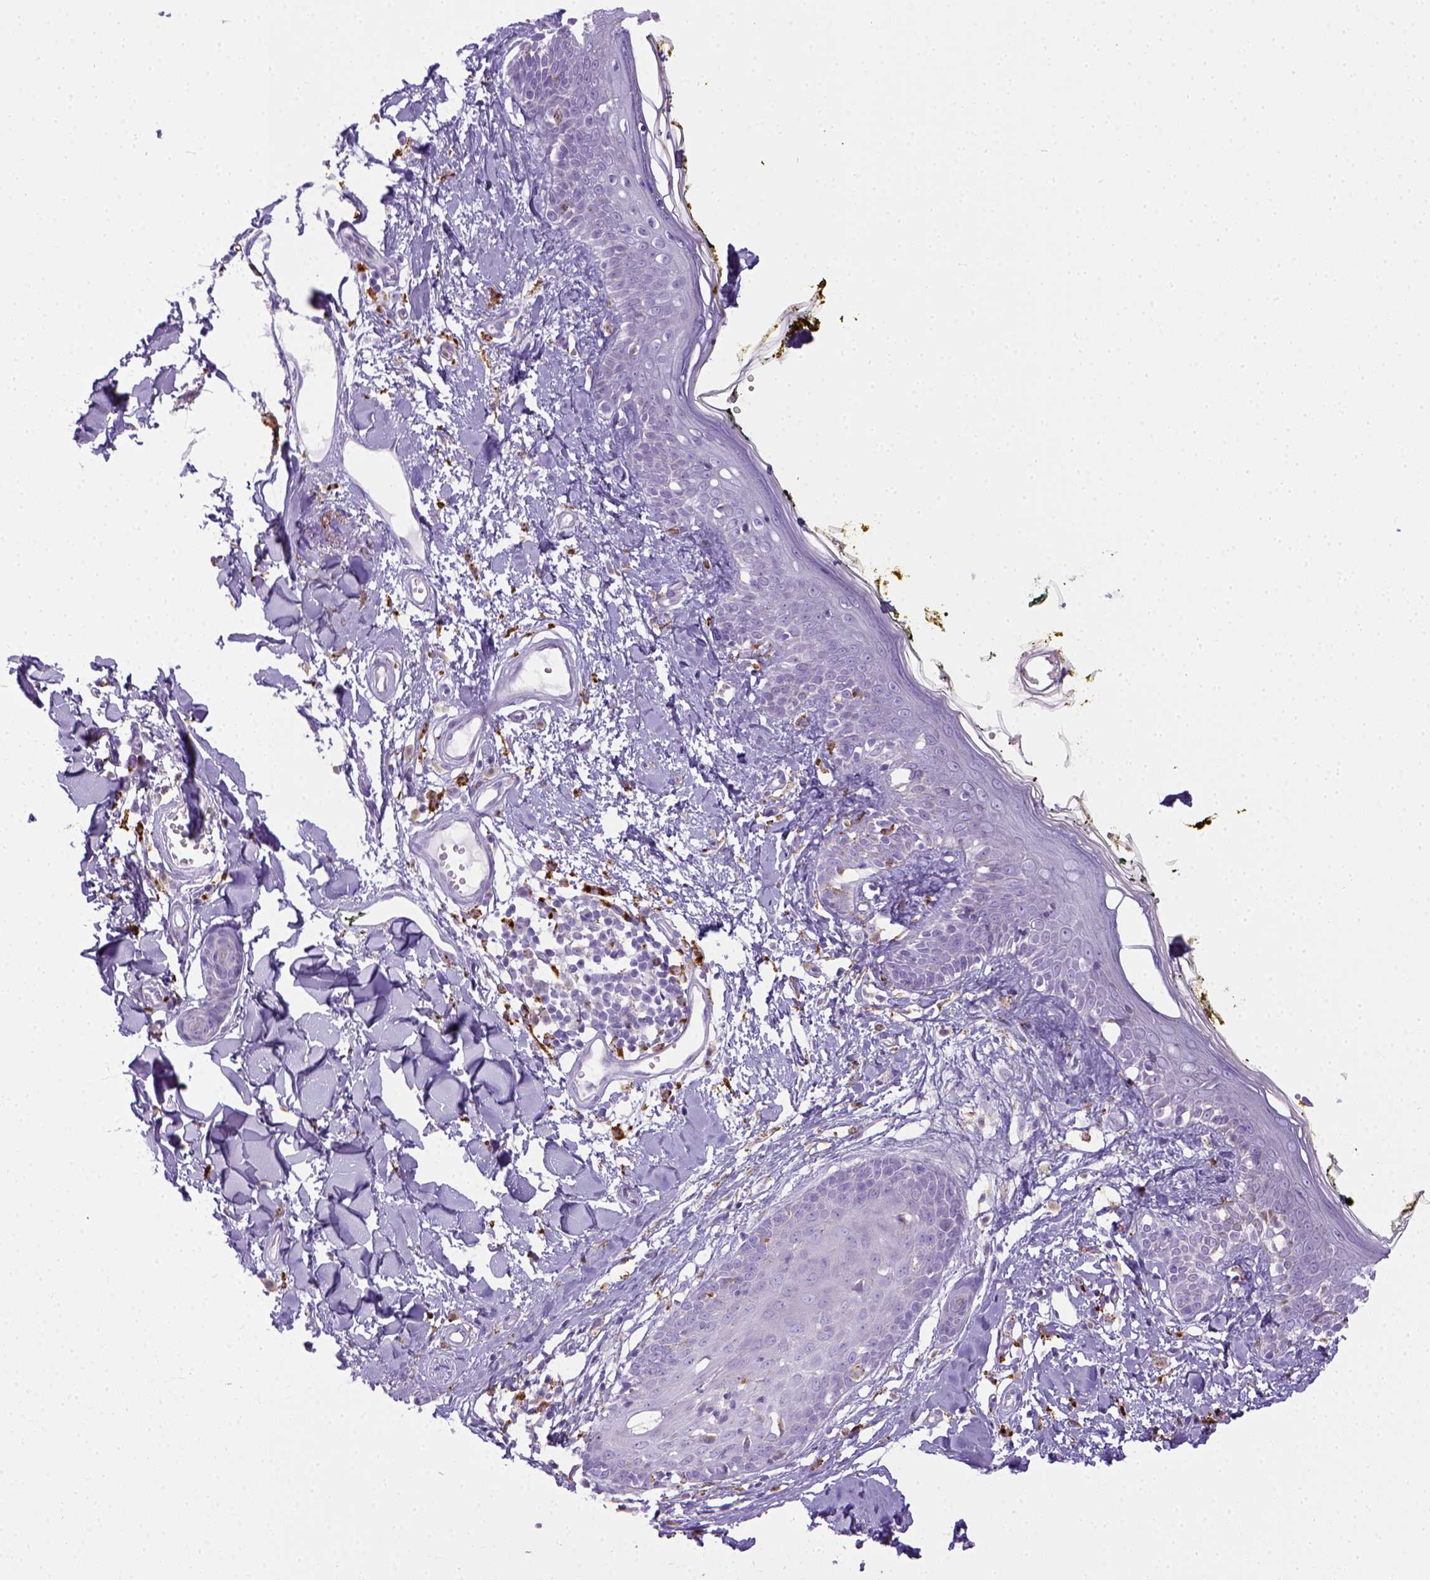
{"staining": {"intensity": "negative", "quantity": "none", "location": "none"}, "tissue": "skin", "cell_type": "Fibroblasts", "image_type": "normal", "snomed": [{"axis": "morphology", "description": "Normal tissue, NOS"}, {"axis": "topography", "description": "Skin"}], "caption": "An IHC image of benign skin is shown. There is no staining in fibroblasts of skin. Brightfield microscopy of immunohistochemistry (IHC) stained with DAB (3,3'-diaminobenzidine) (brown) and hematoxylin (blue), captured at high magnification.", "gene": "CD68", "patient": {"sex": "male", "age": 76}}